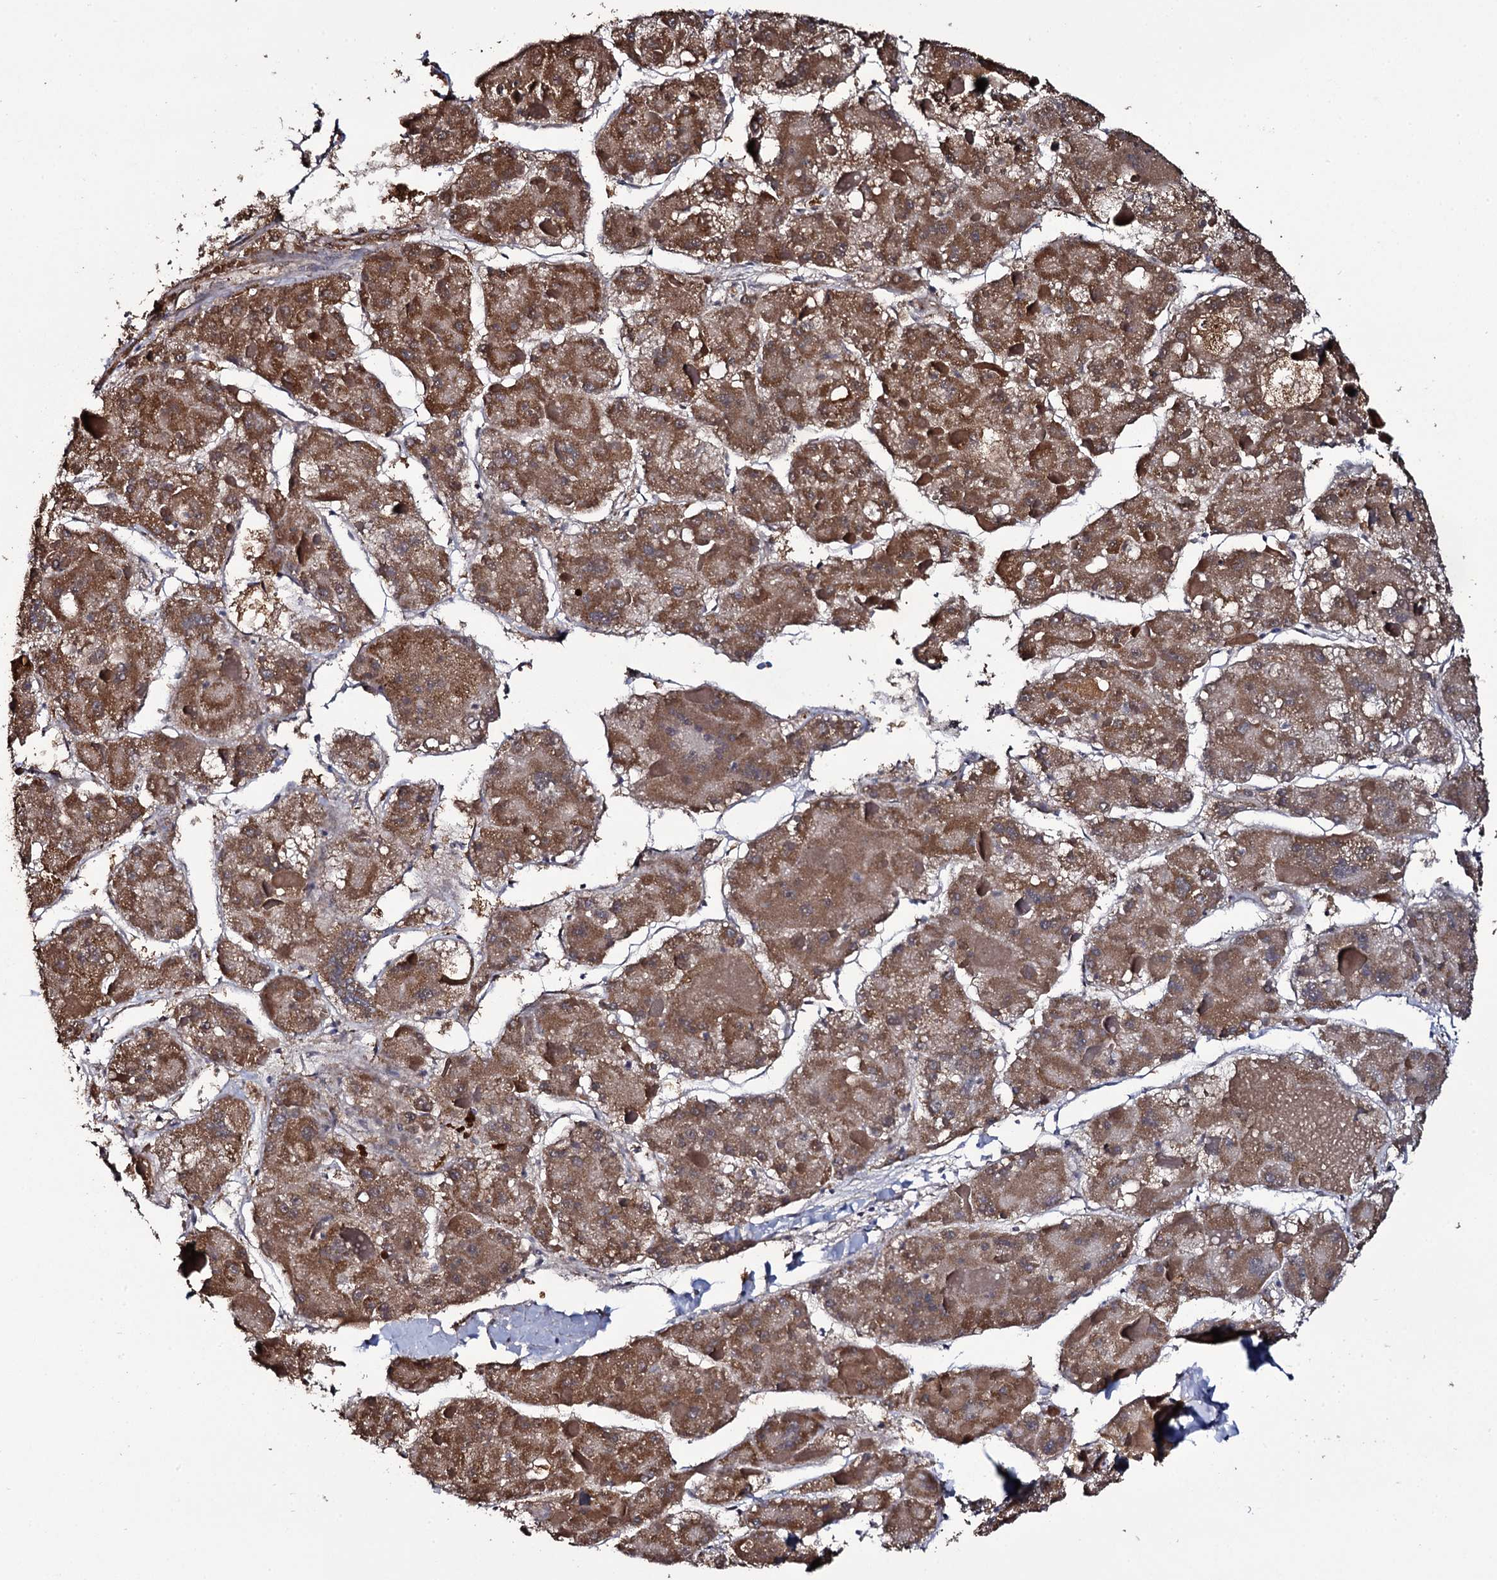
{"staining": {"intensity": "moderate", "quantity": ">75%", "location": "cytoplasmic/membranous"}, "tissue": "liver cancer", "cell_type": "Tumor cells", "image_type": "cancer", "snomed": [{"axis": "morphology", "description": "Carcinoma, Hepatocellular, NOS"}, {"axis": "topography", "description": "Liver"}], "caption": "IHC (DAB (3,3'-diaminobenzidine)) staining of liver cancer (hepatocellular carcinoma) exhibits moderate cytoplasmic/membranous protein positivity in about >75% of tumor cells. (Brightfield microscopy of DAB IHC at high magnification).", "gene": "CRYL1", "patient": {"sex": "female", "age": 73}}